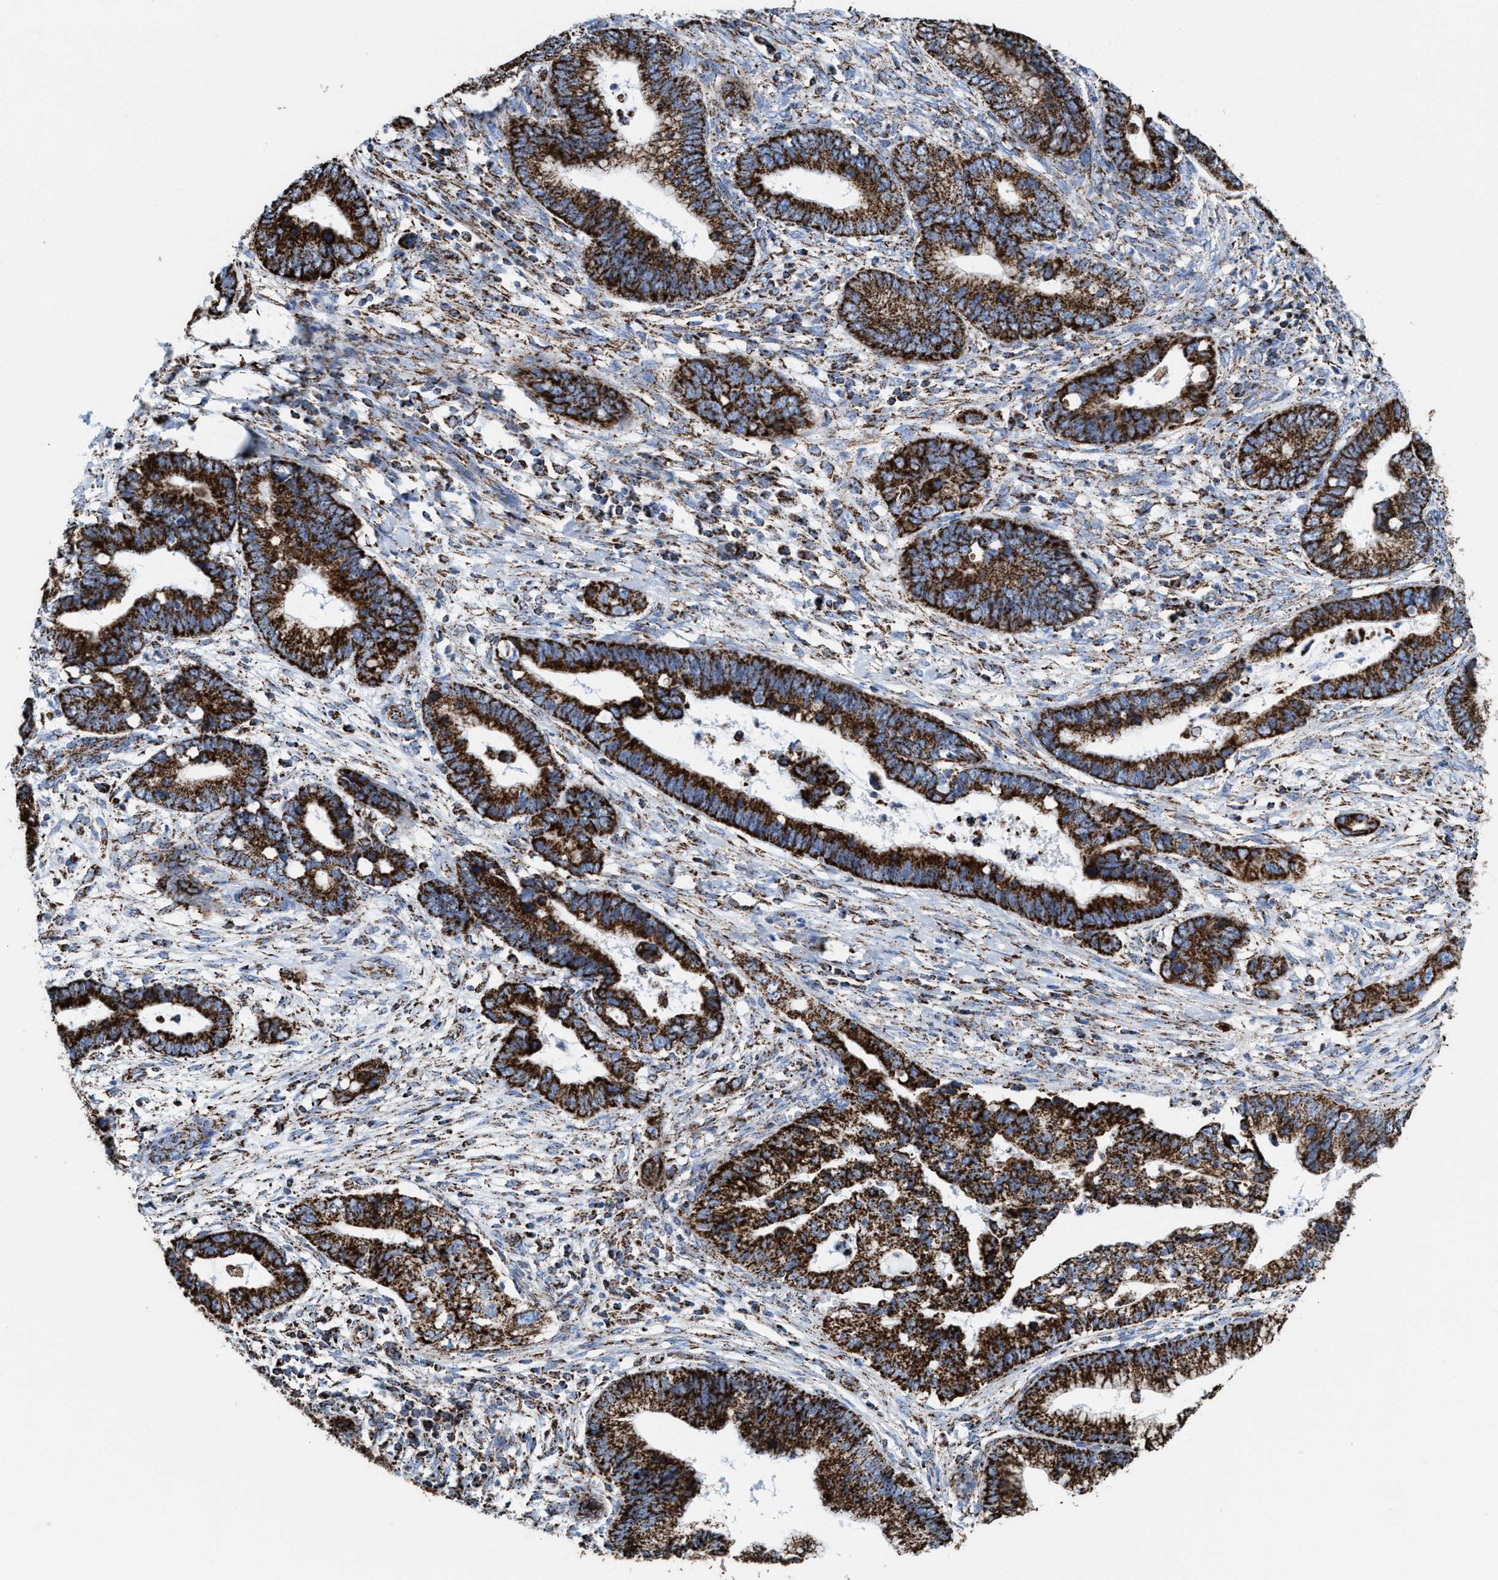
{"staining": {"intensity": "strong", "quantity": ">75%", "location": "cytoplasmic/membranous"}, "tissue": "cervical cancer", "cell_type": "Tumor cells", "image_type": "cancer", "snomed": [{"axis": "morphology", "description": "Adenocarcinoma, NOS"}, {"axis": "topography", "description": "Cervix"}], "caption": "Immunohistochemical staining of cervical cancer (adenocarcinoma) exhibits strong cytoplasmic/membranous protein staining in approximately >75% of tumor cells.", "gene": "ECHS1", "patient": {"sex": "female", "age": 44}}